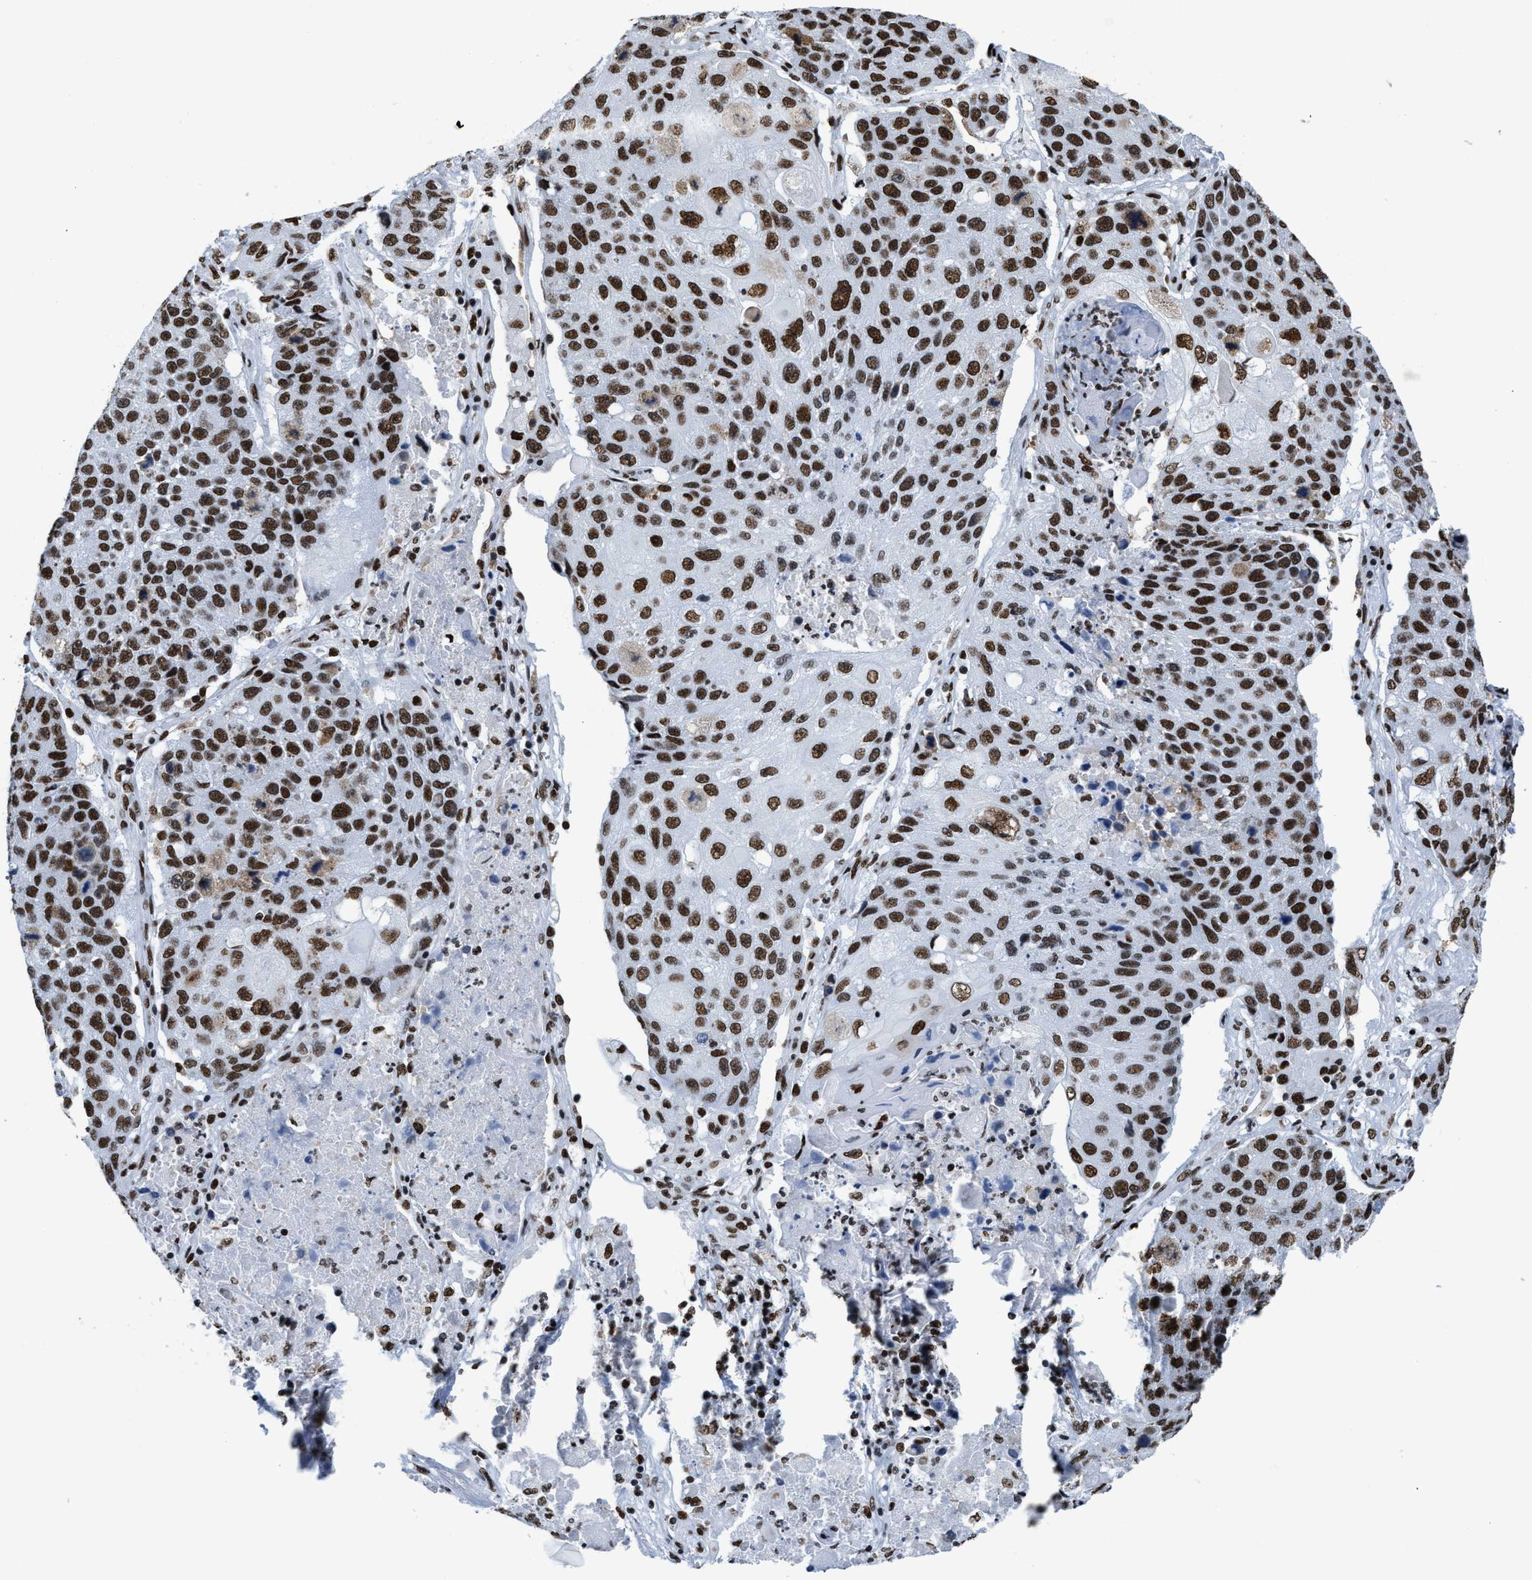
{"staining": {"intensity": "strong", "quantity": ">75%", "location": "nuclear"}, "tissue": "lung cancer", "cell_type": "Tumor cells", "image_type": "cancer", "snomed": [{"axis": "morphology", "description": "Squamous cell carcinoma, NOS"}, {"axis": "topography", "description": "Lung"}], "caption": "A micrograph of human lung squamous cell carcinoma stained for a protein exhibits strong nuclear brown staining in tumor cells. (DAB (3,3'-diaminobenzidine) = brown stain, brightfield microscopy at high magnification).", "gene": "SMARCC2", "patient": {"sex": "male", "age": 61}}